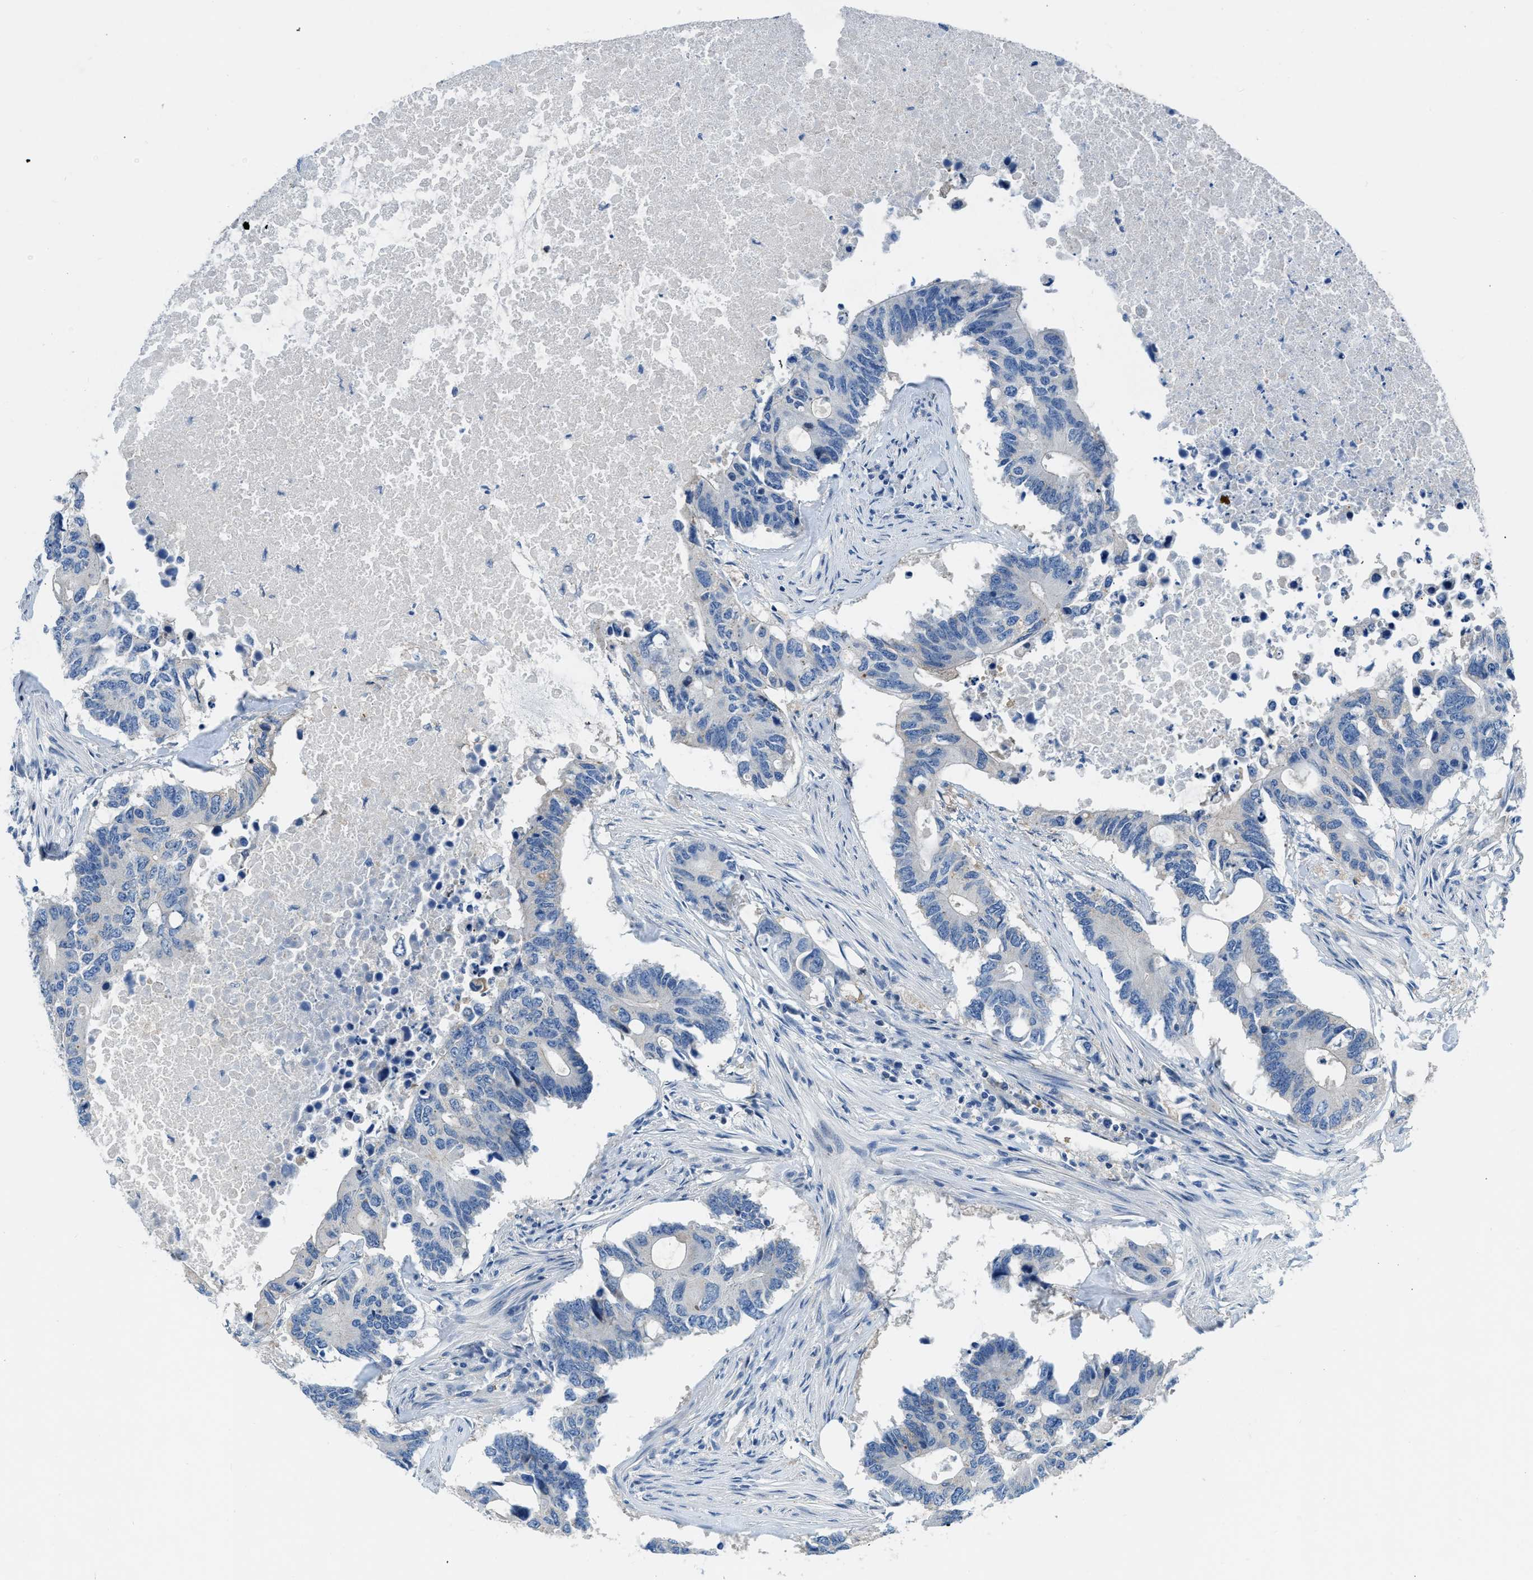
{"staining": {"intensity": "negative", "quantity": "none", "location": "none"}, "tissue": "colorectal cancer", "cell_type": "Tumor cells", "image_type": "cancer", "snomed": [{"axis": "morphology", "description": "Adenocarcinoma, NOS"}, {"axis": "topography", "description": "Colon"}], "caption": "Protein analysis of colorectal cancer (adenocarcinoma) demonstrates no significant expression in tumor cells.", "gene": "PFKP", "patient": {"sex": "male", "age": 71}}